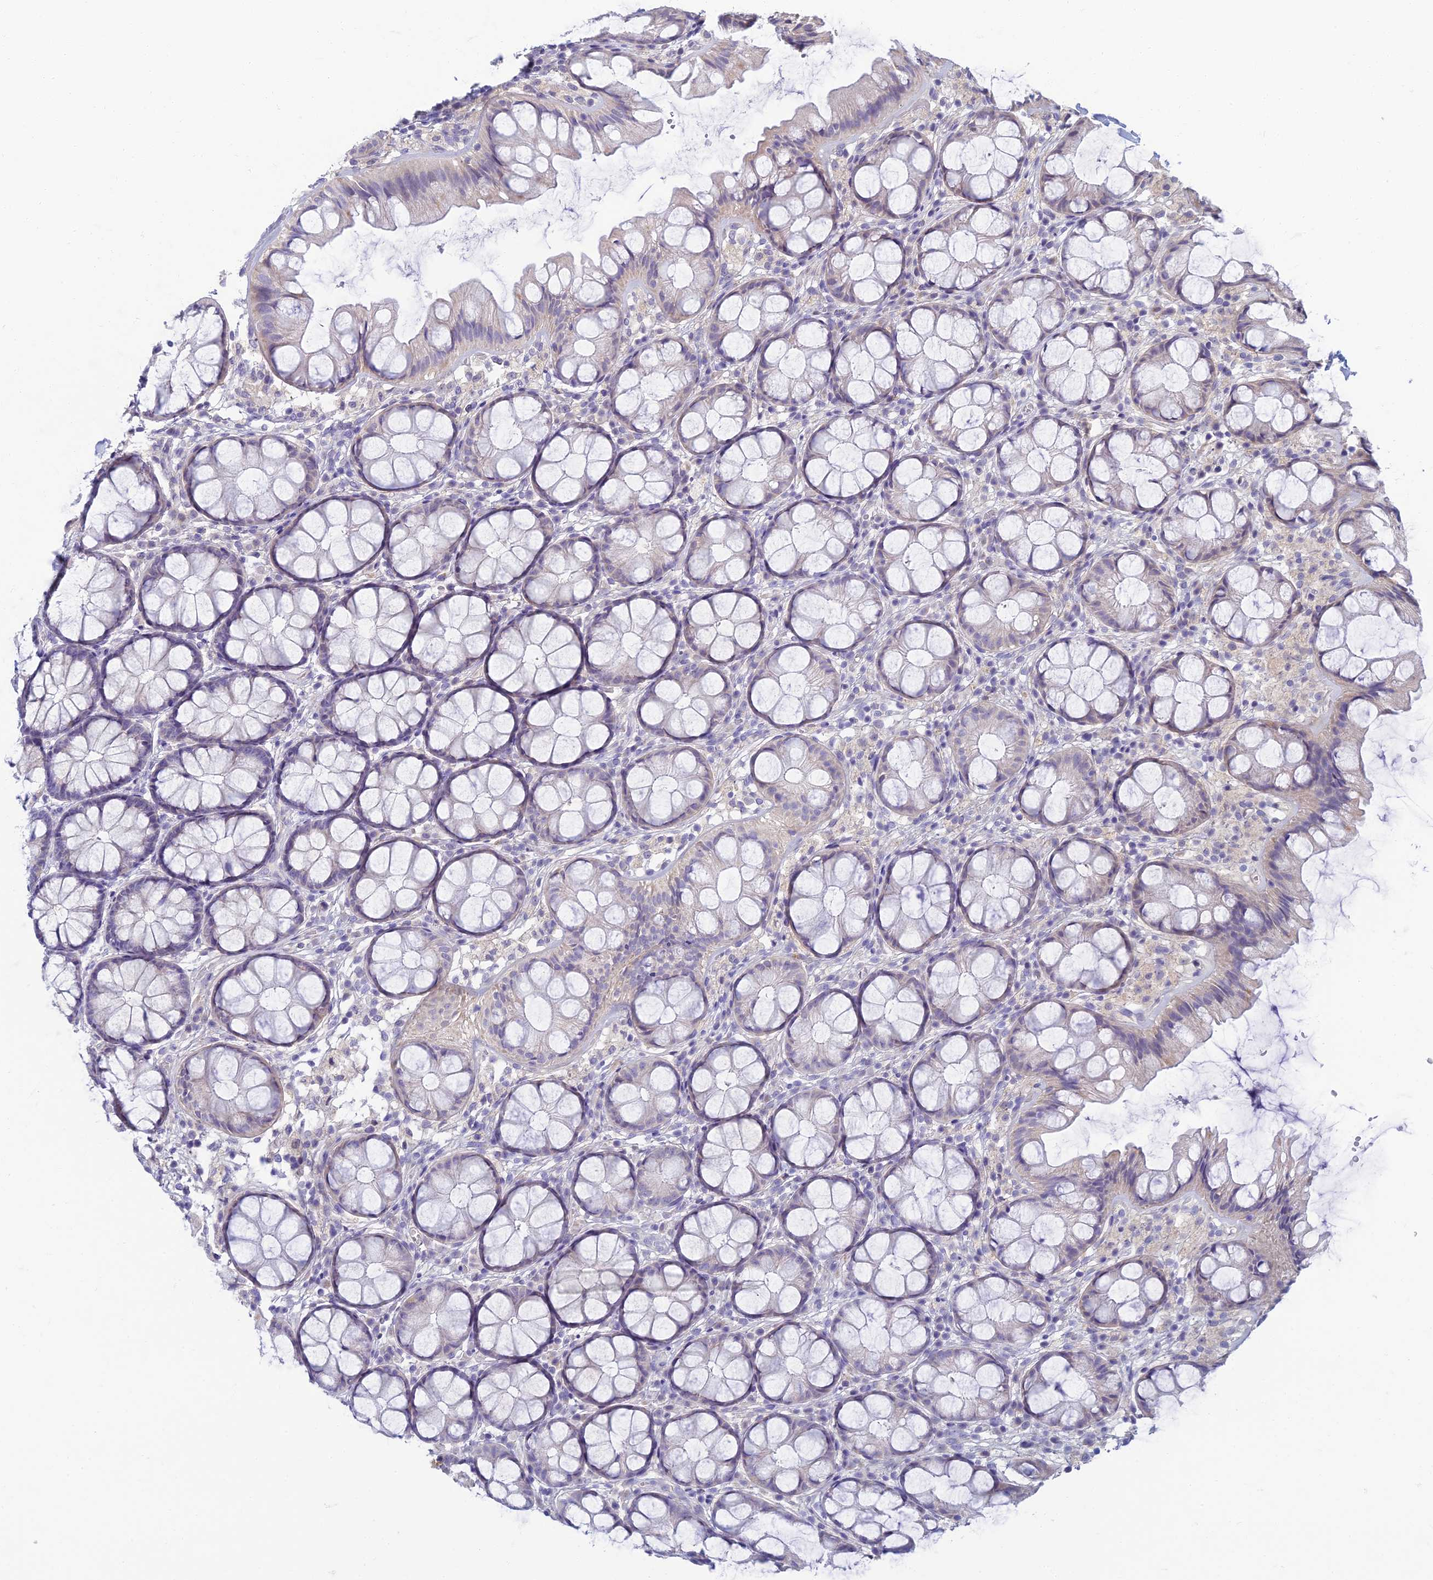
{"staining": {"intensity": "negative", "quantity": "none", "location": "none"}, "tissue": "colon", "cell_type": "Endothelial cells", "image_type": "normal", "snomed": [{"axis": "morphology", "description": "Normal tissue, NOS"}, {"axis": "topography", "description": "Colon"}], "caption": "The histopathology image shows no staining of endothelial cells in normal colon. (DAB (3,3'-diaminobenzidine) immunohistochemistry (IHC) with hematoxylin counter stain).", "gene": "SLC25A41", "patient": {"sex": "male", "age": 47}}